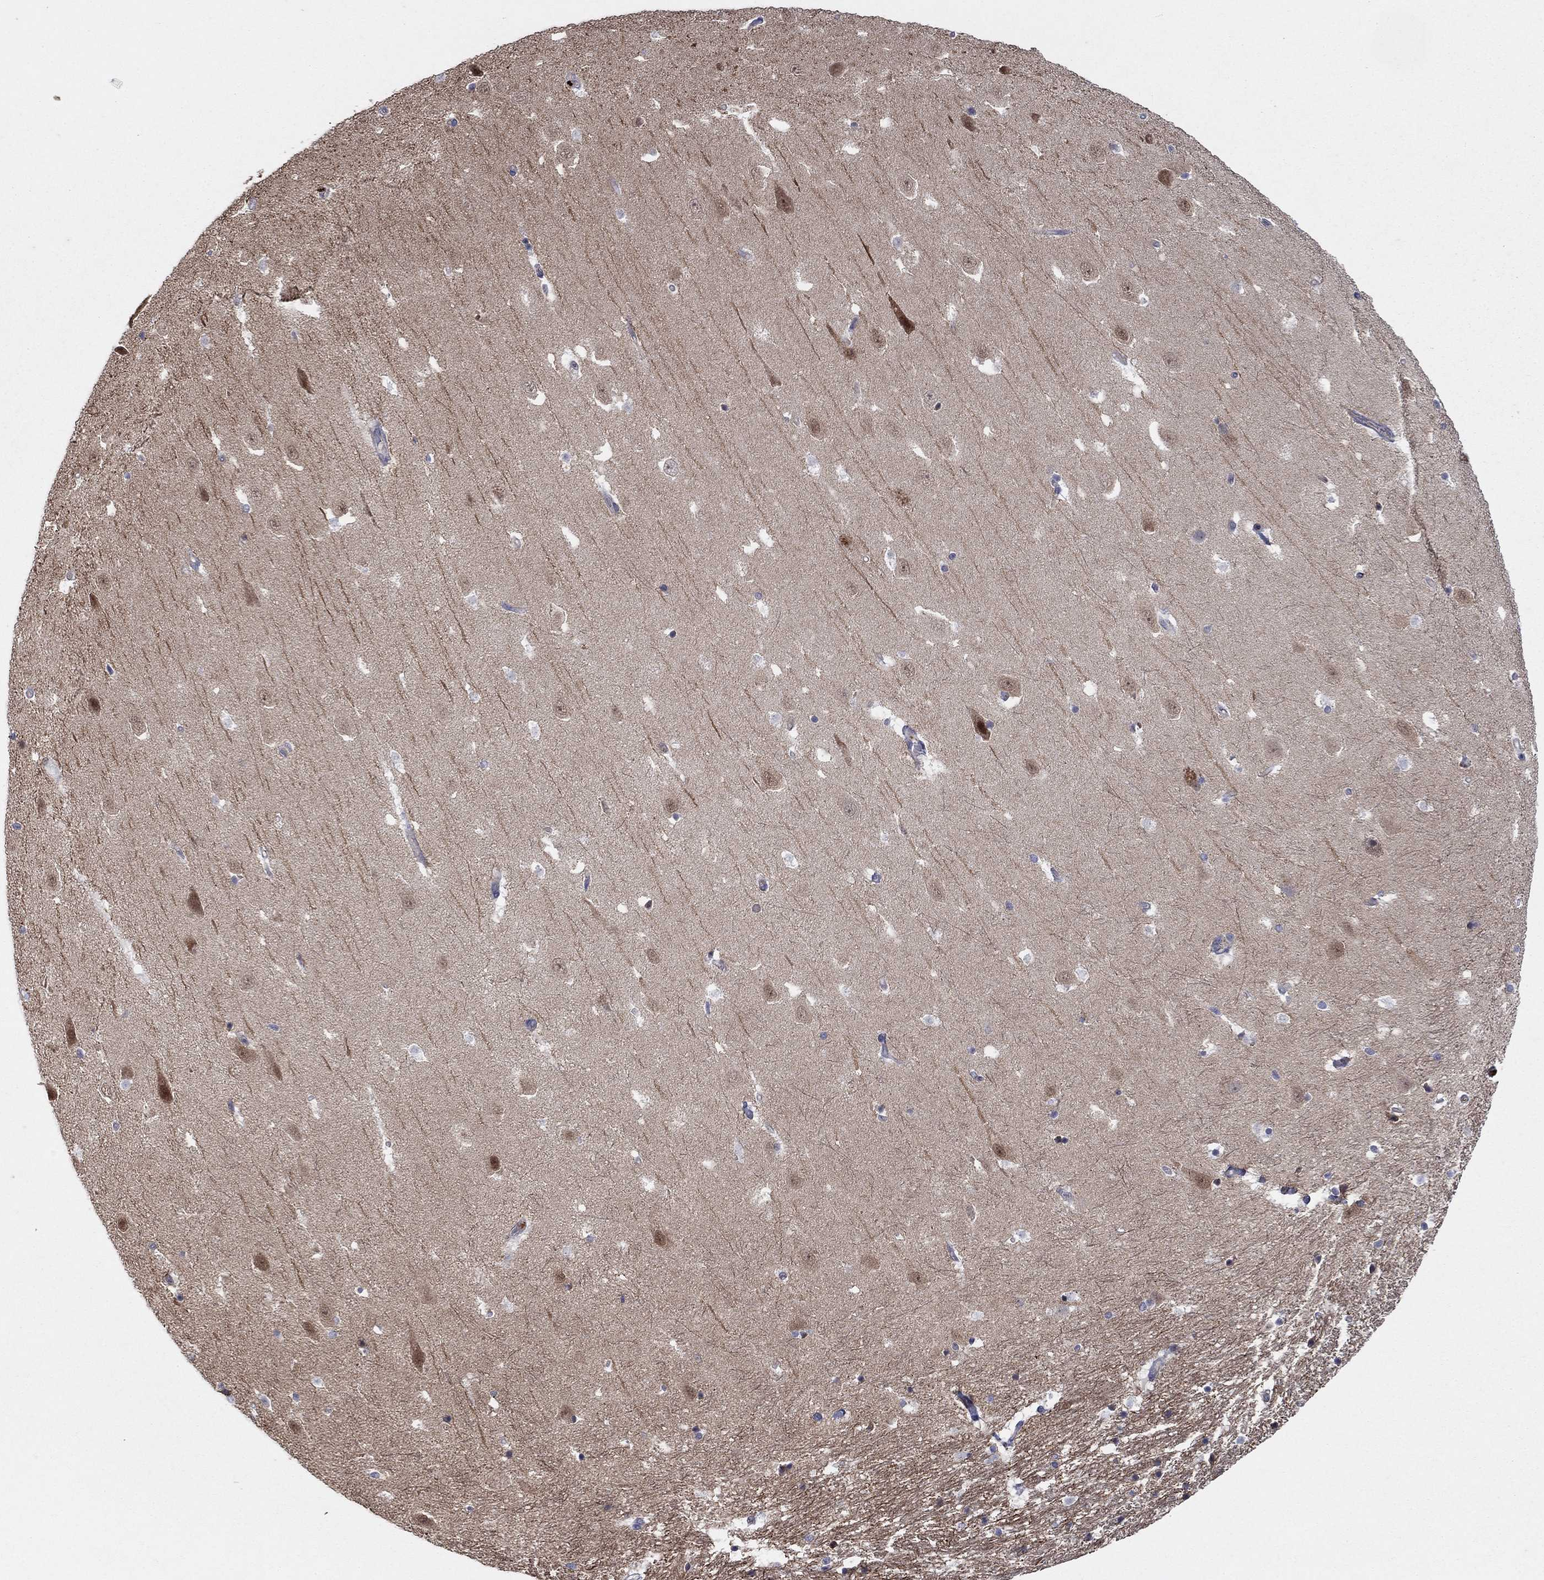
{"staining": {"intensity": "strong", "quantity": "<25%", "location": "cytoplasmic/membranous"}, "tissue": "hippocampus", "cell_type": "Glial cells", "image_type": "normal", "snomed": [{"axis": "morphology", "description": "Normal tissue, NOS"}, {"axis": "topography", "description": "Hippocampus"}], "caption": "Hippocampus stained with immunohistochemistry displays strong cytoplasmic/membranous staining in about <25% of glial cells.", "gene": "PLCL2", "patient": {"sex": "male", "age": 49}}